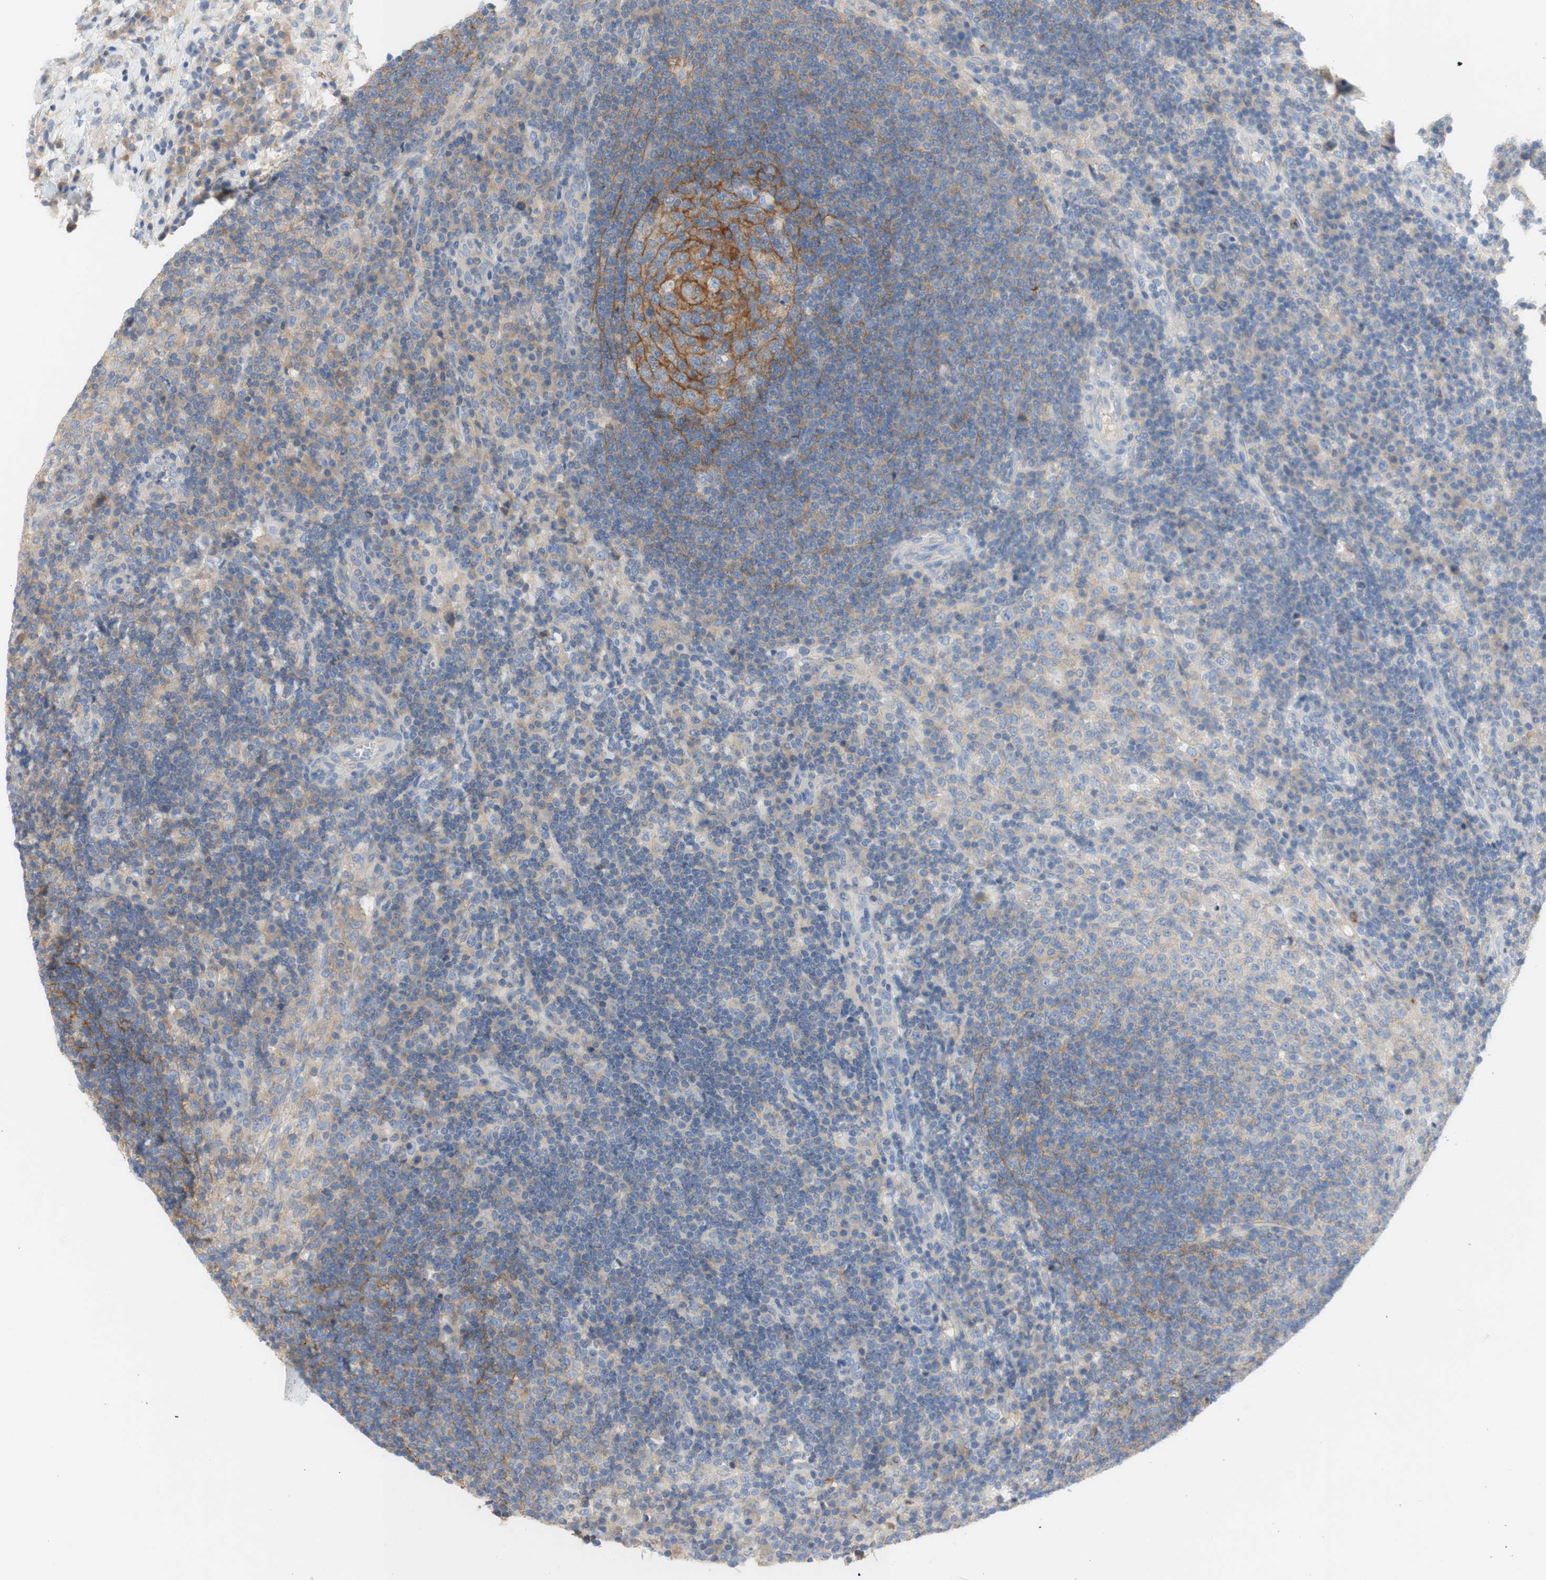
{"staining": {"intensity": "moderate", "quantity": ">75%", "location": "cytoplasmic/membranous"}, "tissue": "lymph node", "cell_type": "Germinal center cells", "image_type": "normal", "snomed": [{"axis": "morphology", "description": "Normal tissue, NOS"}, {"axis": "topography", "description": "Lymph node"}], "caption": "Protein staining displays moderate cytoplasmic/membranous positivity in approximately >75% of germinal center cells in benign lymph node.", "gene": "ATP2B1", "patient": {"sex": "female", "age": 53}}